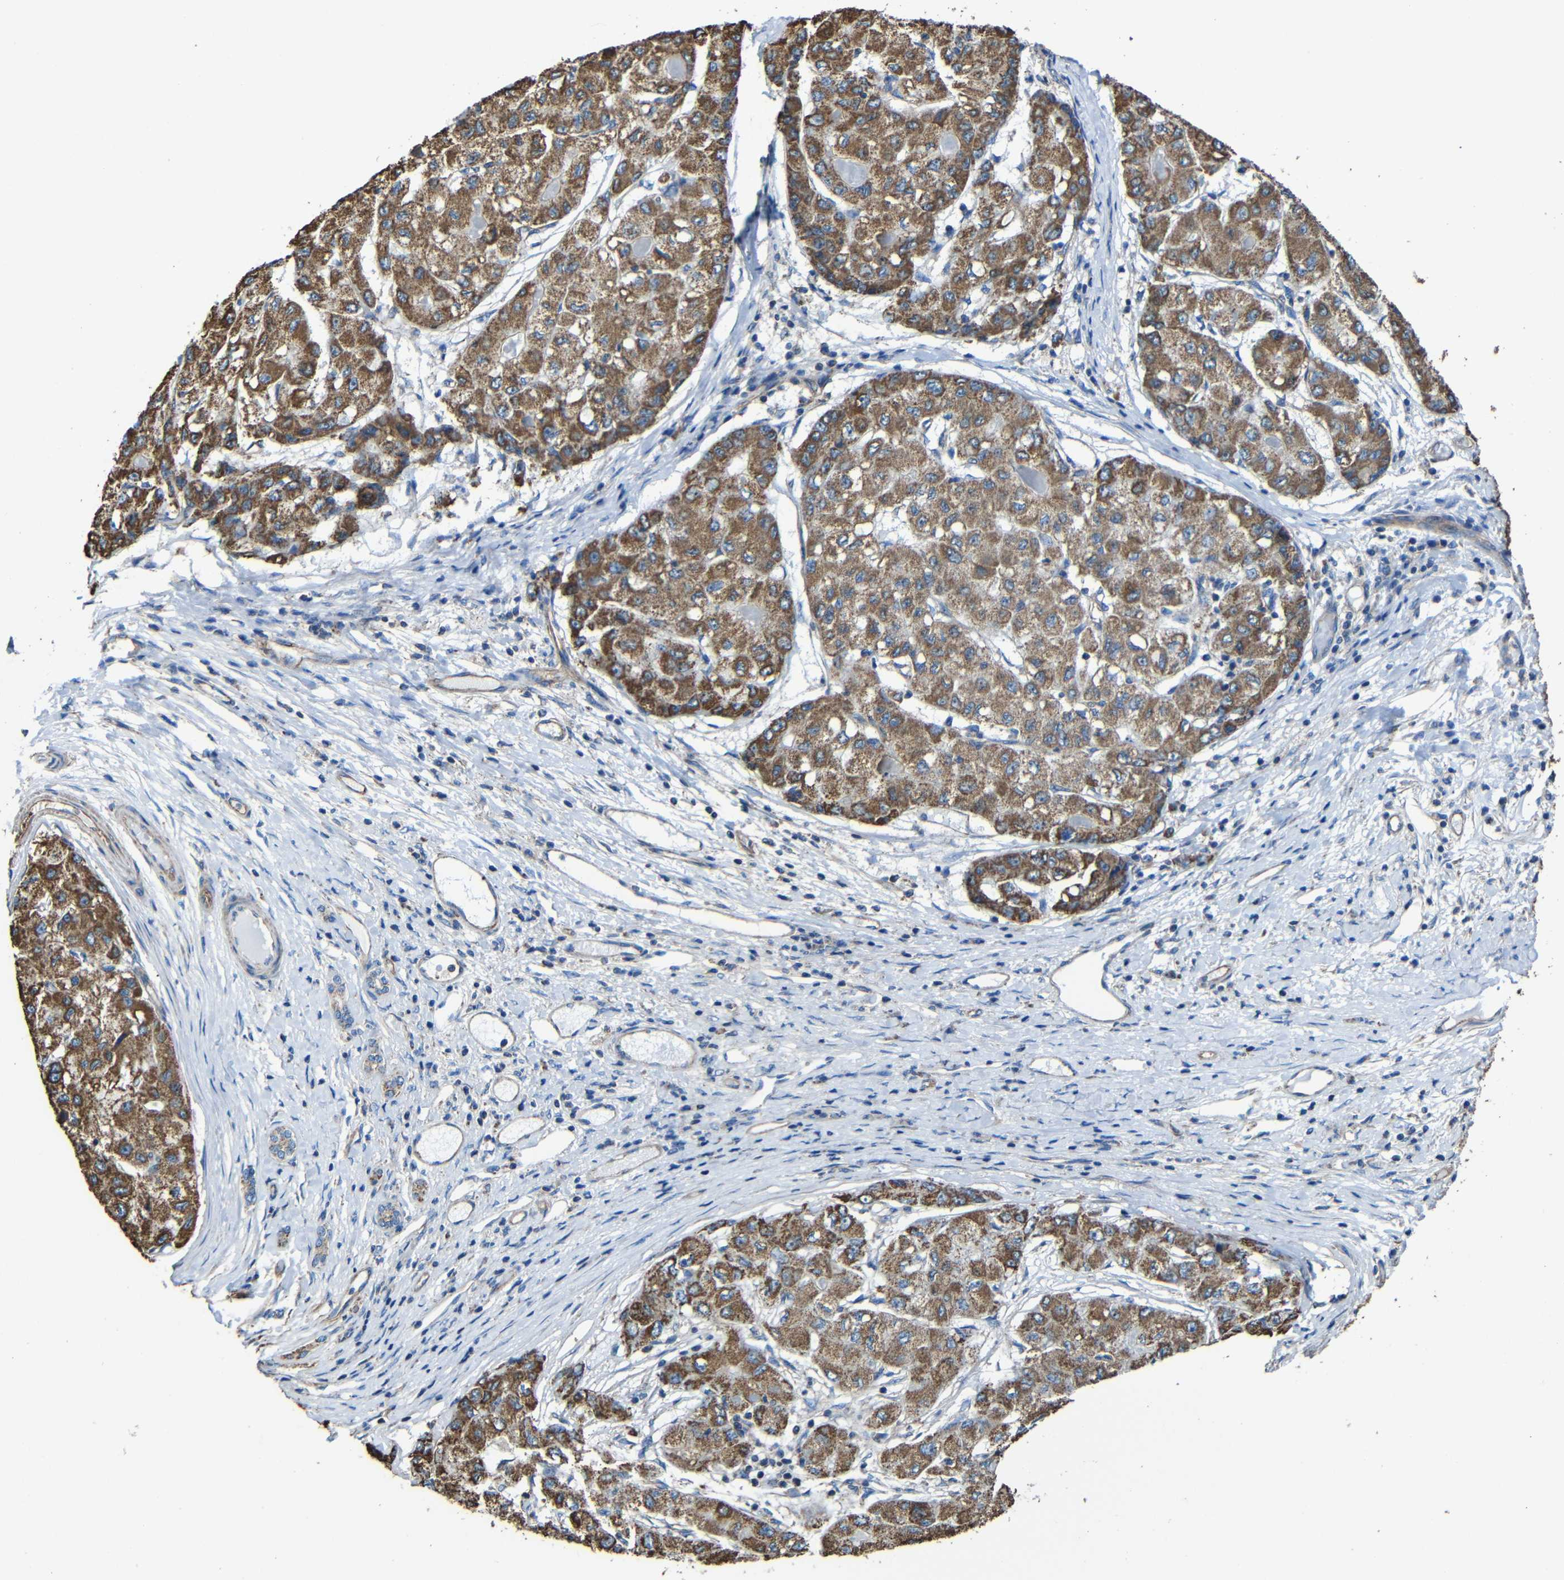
{"staining": {"intensity": "strong", "quantity": ">75%", "location": "cytoplasmic/membranous"}, "tissue": "liver cancer", "cell_type": "Tumor cells", "image_type": "cancer", "snomed": [{"axis": "morphology", "description": "Carcinoma, Hepatocellular, NOS"}, {"axis": "topography", "description": "Liver"}], "caption": "Tumor cells exhibit high levels of strong cytoplasmic/membranous positivity in about >75% of cells in human liver cancer (hepatocellular carcinoma).", "gene": "INTS6L", "patient": {"sex": "male", "age": 80}}